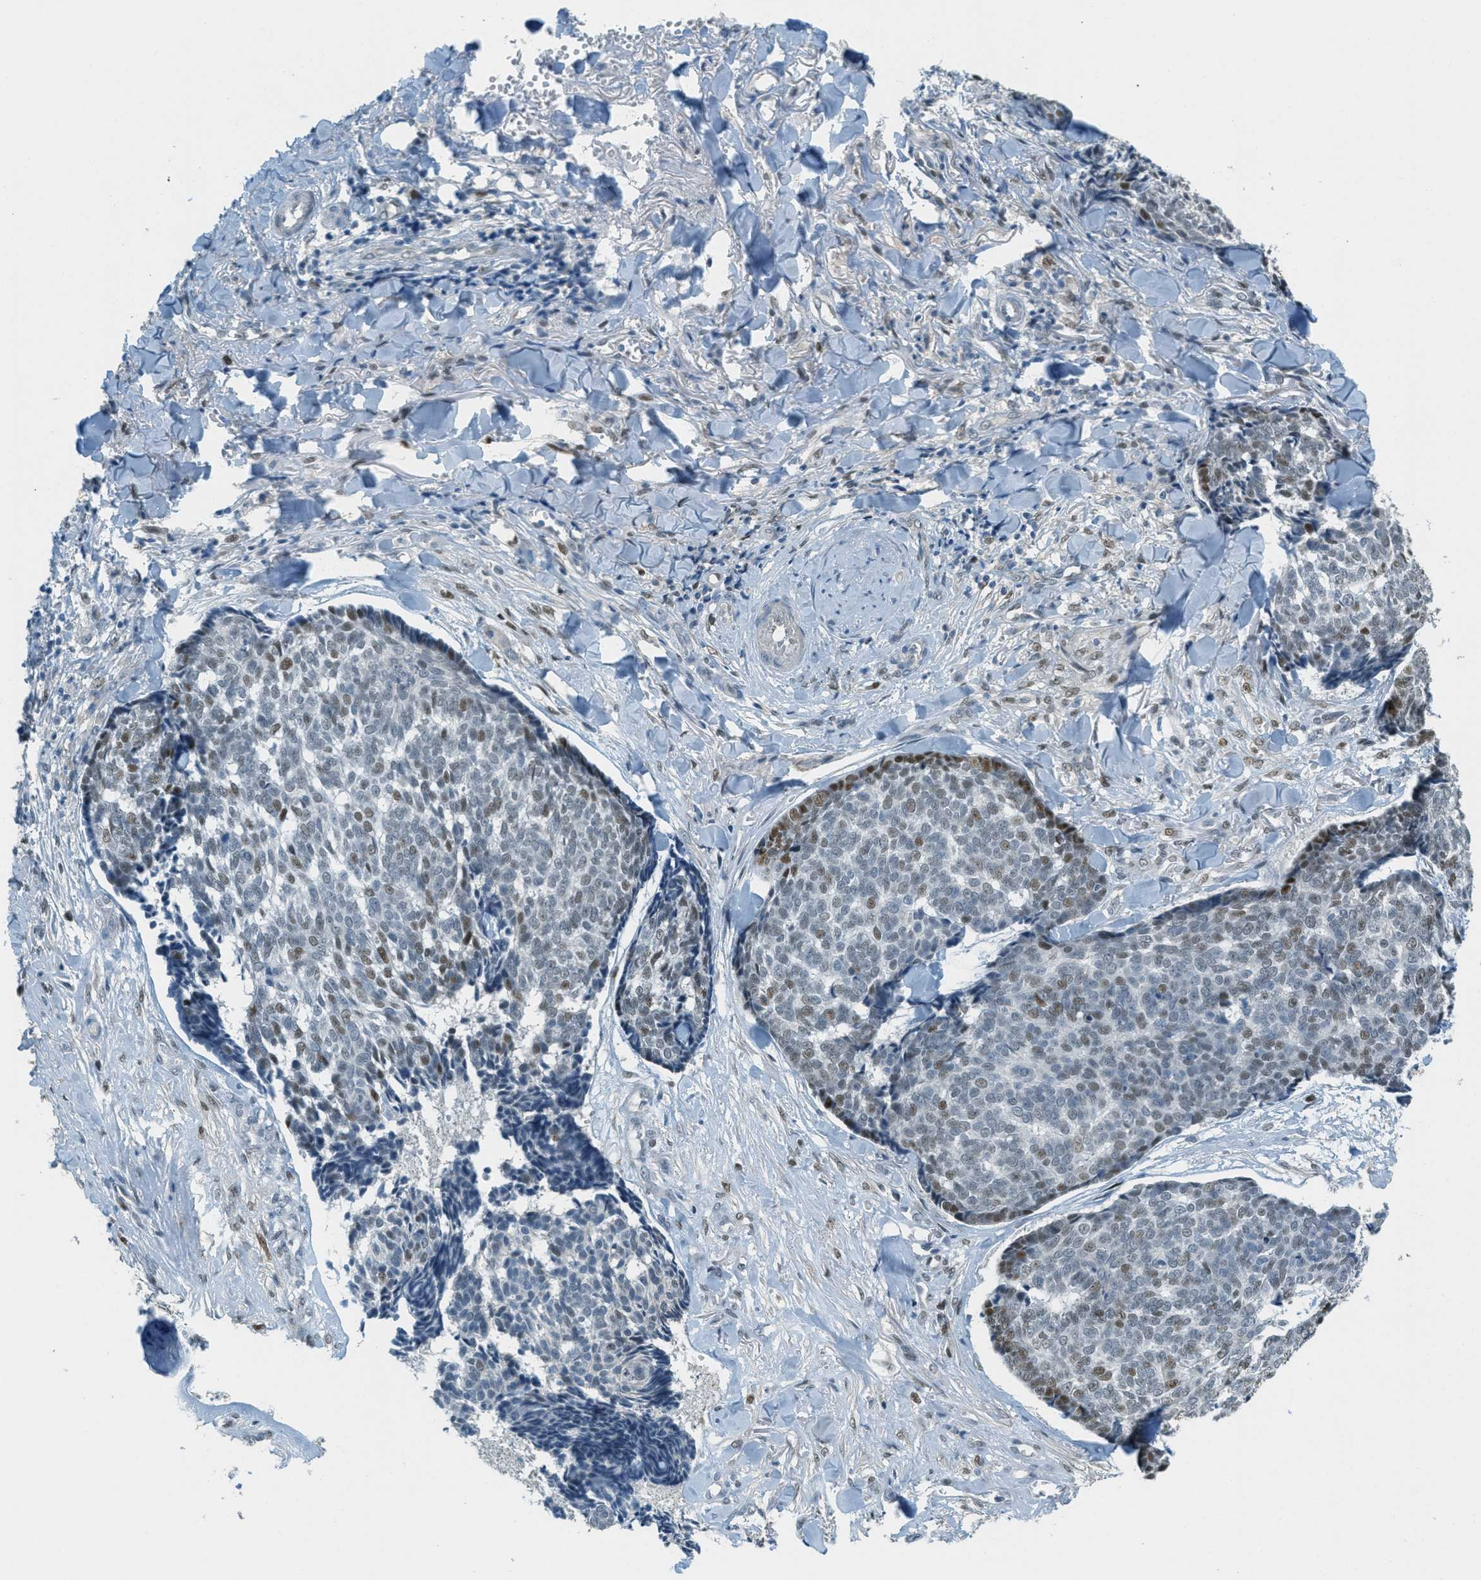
{"staining": {"intensity": "weak", "quantity": "25%-75%", "location": "nuclear"}, "tissue": "skin cancer", "cell_type": "Tumor cells", "image_type": "cancer", "snomed": [{"axis": "morphology", "description": "Basal cell carcinoma"}, {"axis": "topography", "description": "Skin"}], "caption": "This is a micrograph of immunohistochemistry (IHC) staining of skin cancer, which shows weak expression in the nuclear of tumor cells.", "gene": "TCF3", "patient": {"sex": "male", "age": 84}}